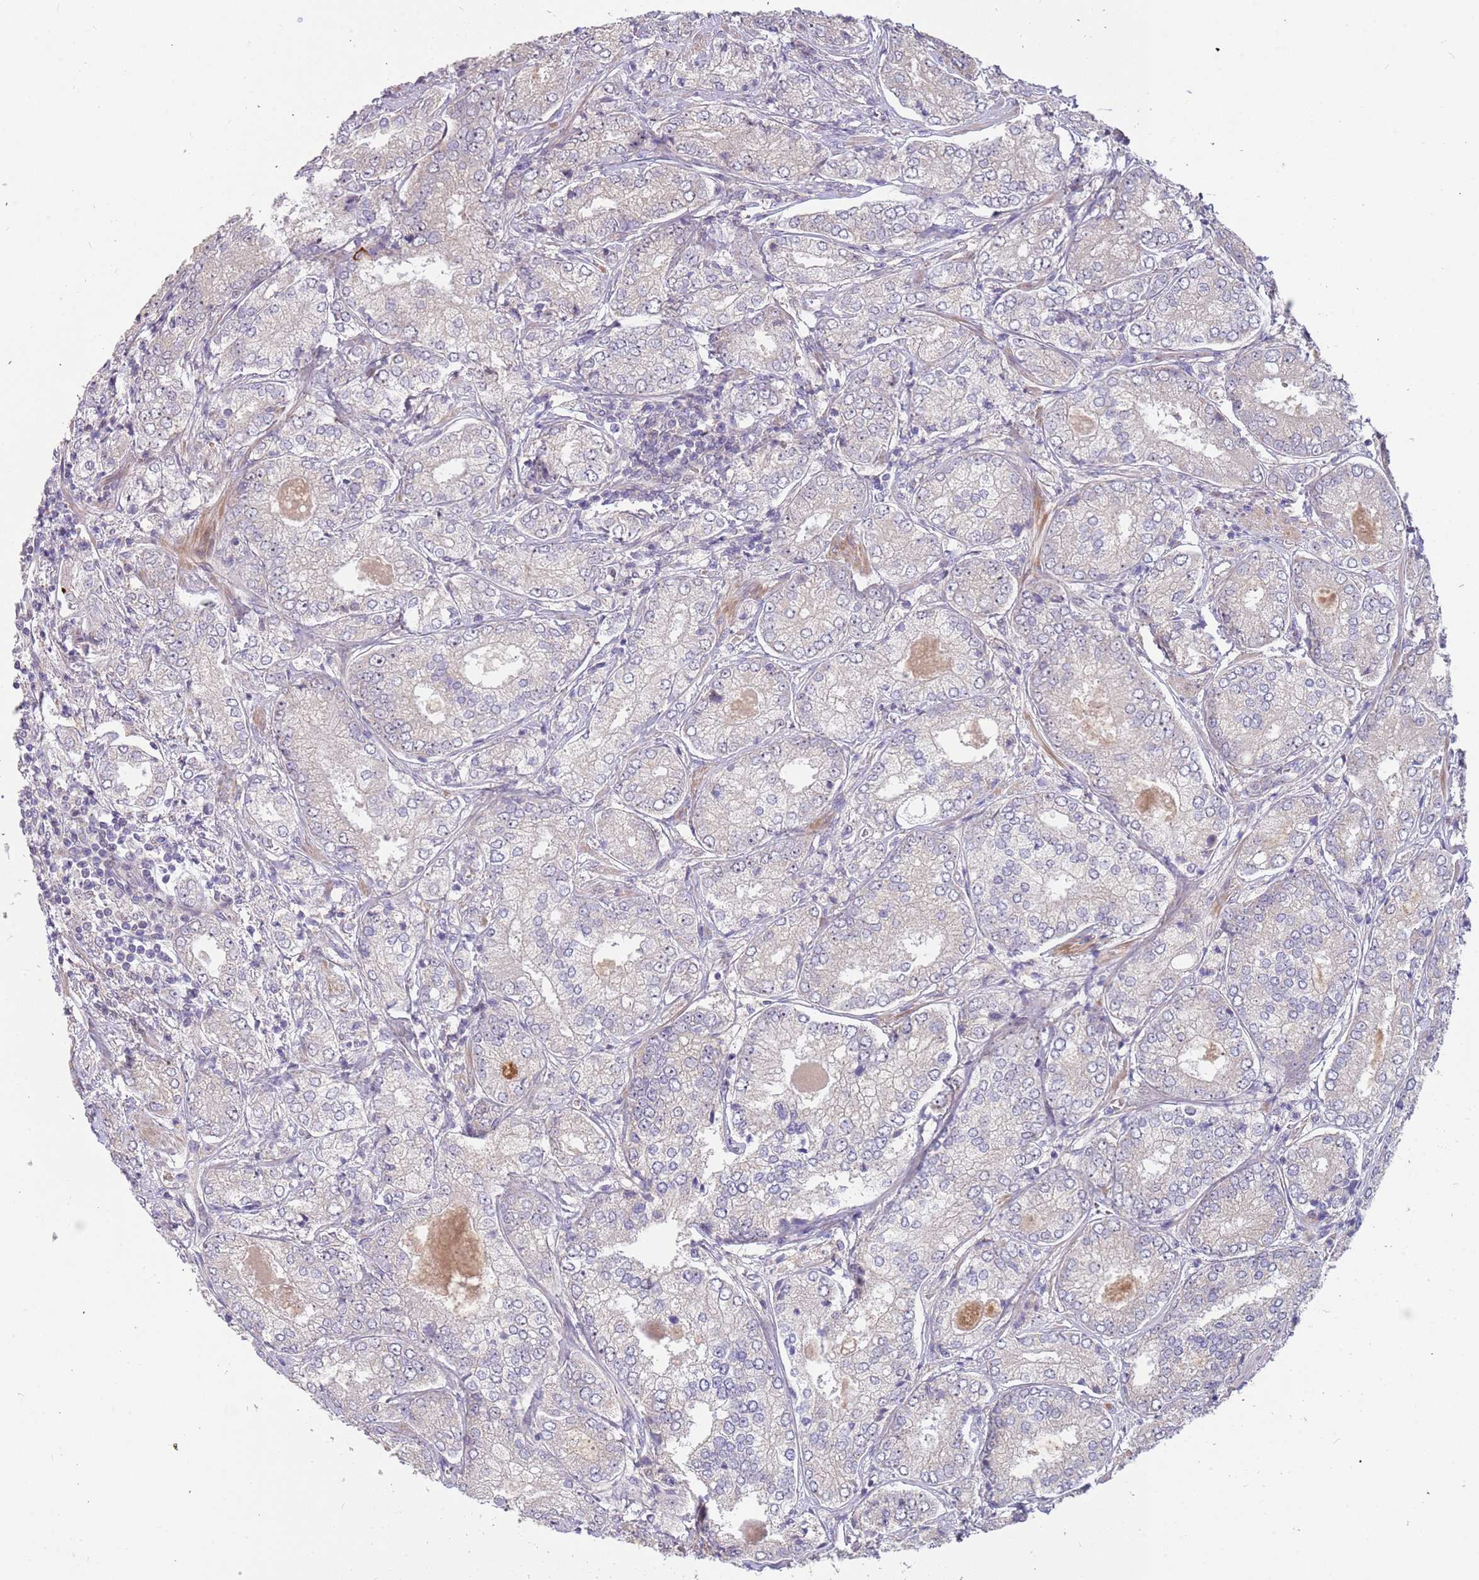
{"staining": {"intensity": "negative", "quantity": "none", "location": "none"}, "tissue": "prostate cancer", "cell_type": "Tumor cells", "image_type": "cancer", "snomed": [{"axis": "morphology", "description": "Adenocarcinoma, High grade"}, {"axis": "topography", "description": "Prostate"}], "caption": "Histopathology image shows no protein staining in tumor cells of high-grade adenocarcinoma (prostate) tissue.", "gene": "TRAPPC6B", "patient": {"sex": "male", "age": 63}}